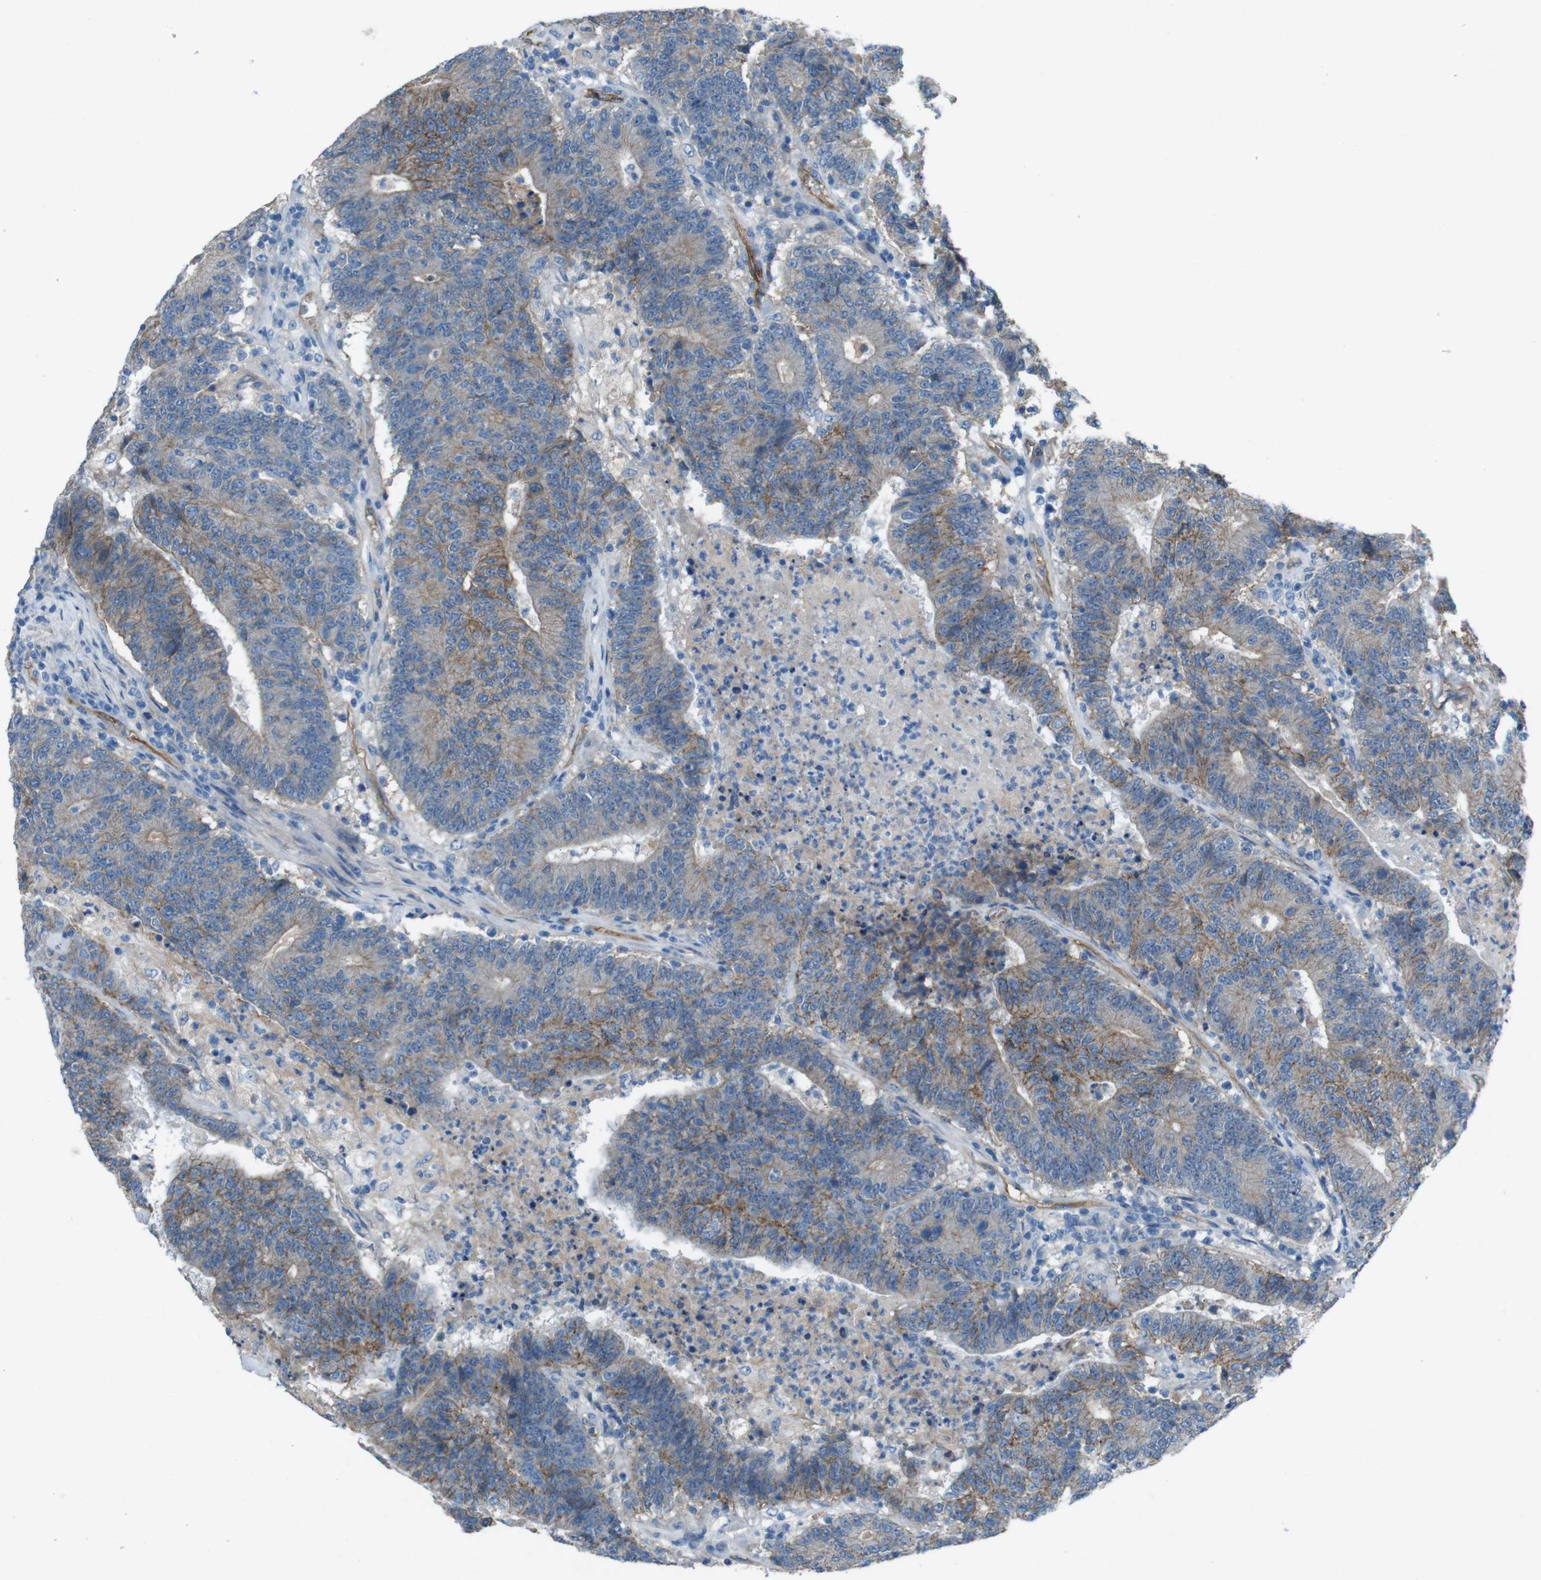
{"staining": {"intensity": "moderate", "quantity": "25%-75%", "location": "cytoplasmic/membranous"}, "tissue": "colorectal cancer", "cell_type": "Tumor cells", "image_type": "cancer", "snomed": [{"axis": "morphology", "description": "Normal tissue, NOS"}, {"axis": "morphology", "description": "Adenocarcinoma, NOS"}, {"axis": "topography", "description": "Colon"}], "caption": "Immunohistochemistry of human colorectal cancer (adenocarcinoma) shows medium levels of moderate cytoplasmic/membranous expression in approximately 25%-75% of tumor cells. (Stains: DAB in brown, nuclei in blue, Microscopy: brightfield microscopy at high magnification).", "gene": "PVR", "patient": {"sex": "female", "age": 75}}